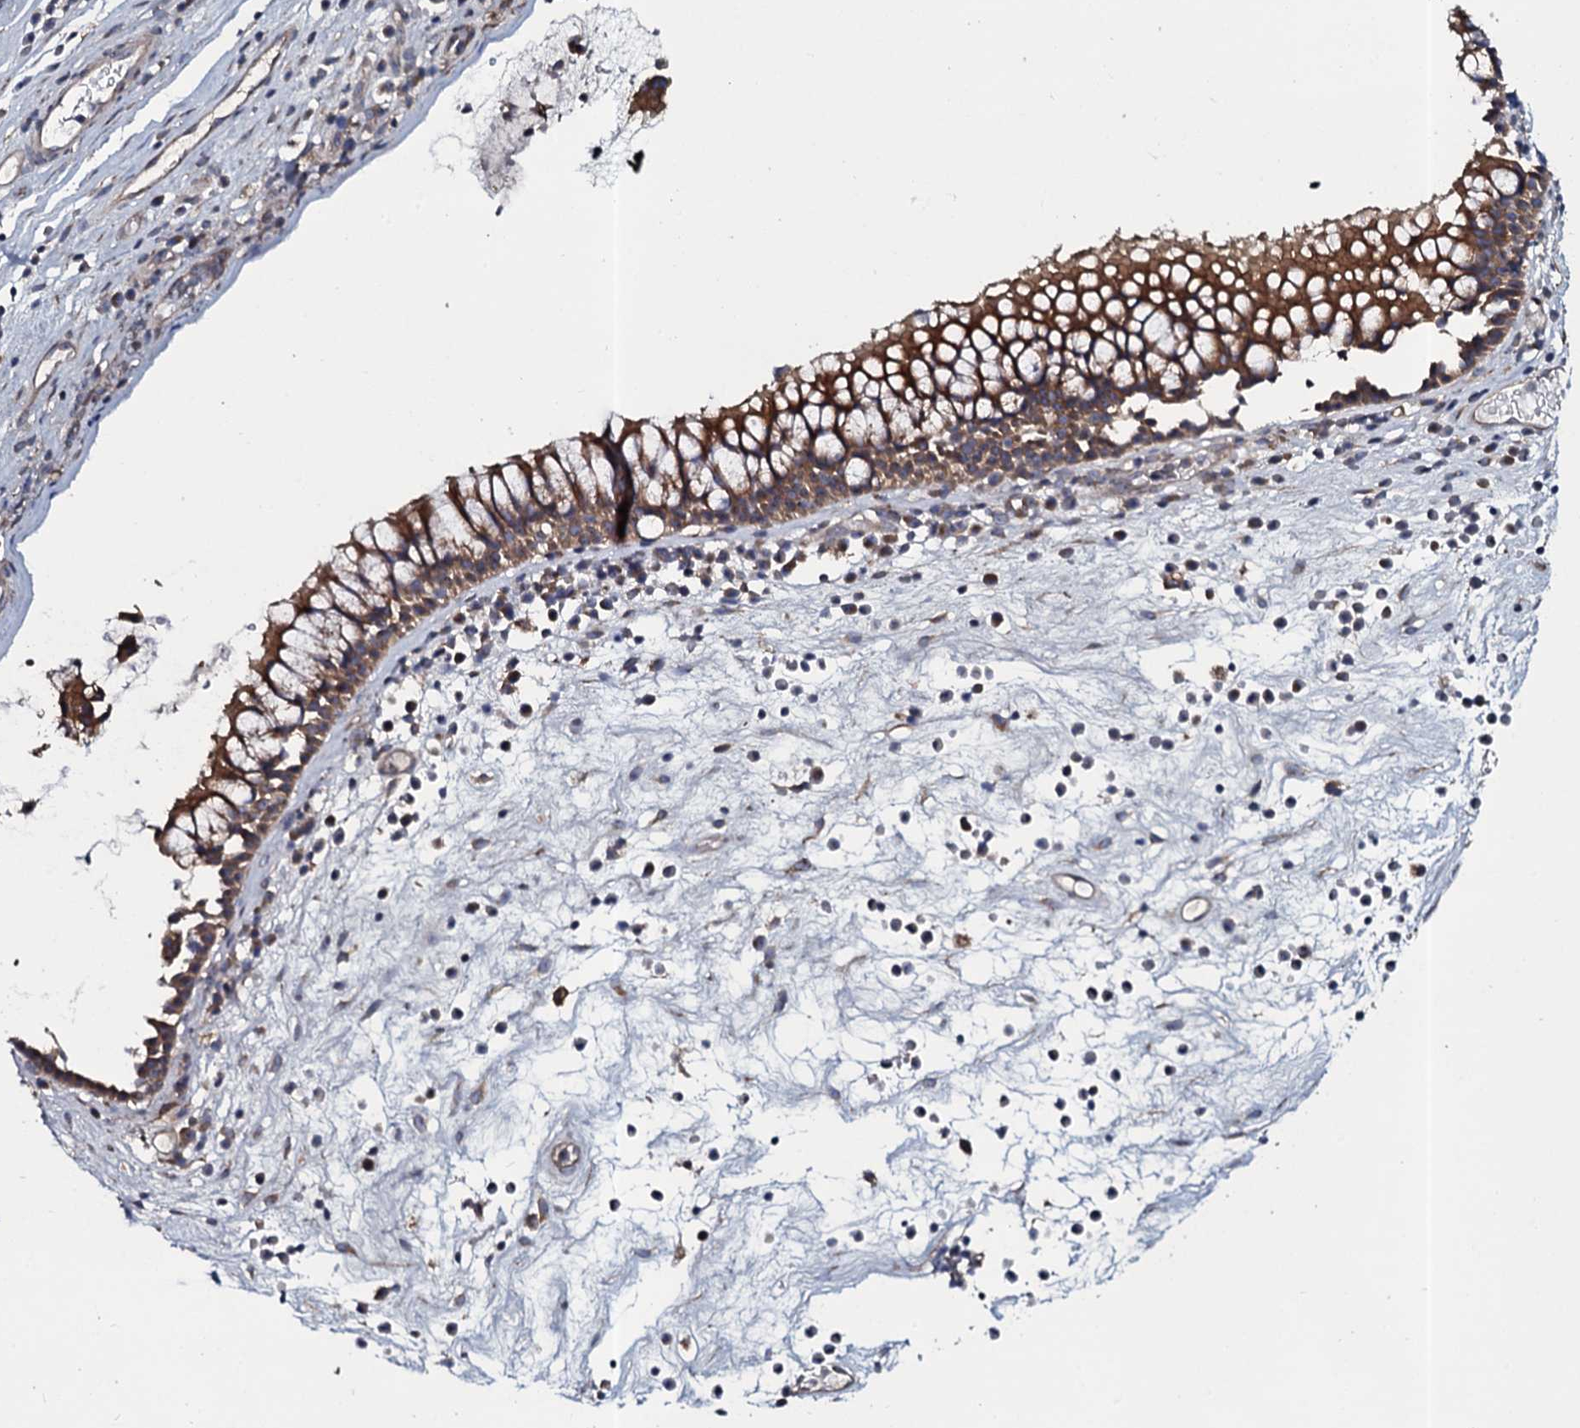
{"staining": {"intensity": "moderate", "quantity": ">75%", "location": "cytoplasmic/membranous"}, "tissue": "nasopharynx", "cell_type": "Respiratory epithelial cells", "image_type": "normal", "snomed": [{"axis": "morphology", "description": "Normal tissue, NOS"}, {"axis": "morphology", "description": "Inflammation, NOS"}, {"axis": "morphology", "description": "Malignant melanoma, Metastatic site"}, {"axis": "topography", "description": "Nasopharynx"}], "caption": "Immunohistochemistry of normal nasopharynx exhibits medium levels of moderate cytoplasmic/membranous positivity in about >75% of respiratory epithelial cells. (brown staining indicates protein expression, while blue staining denotes nuclei).", "gene": "TMEM151A", "patient": {"sex": "male", "age": 70}}